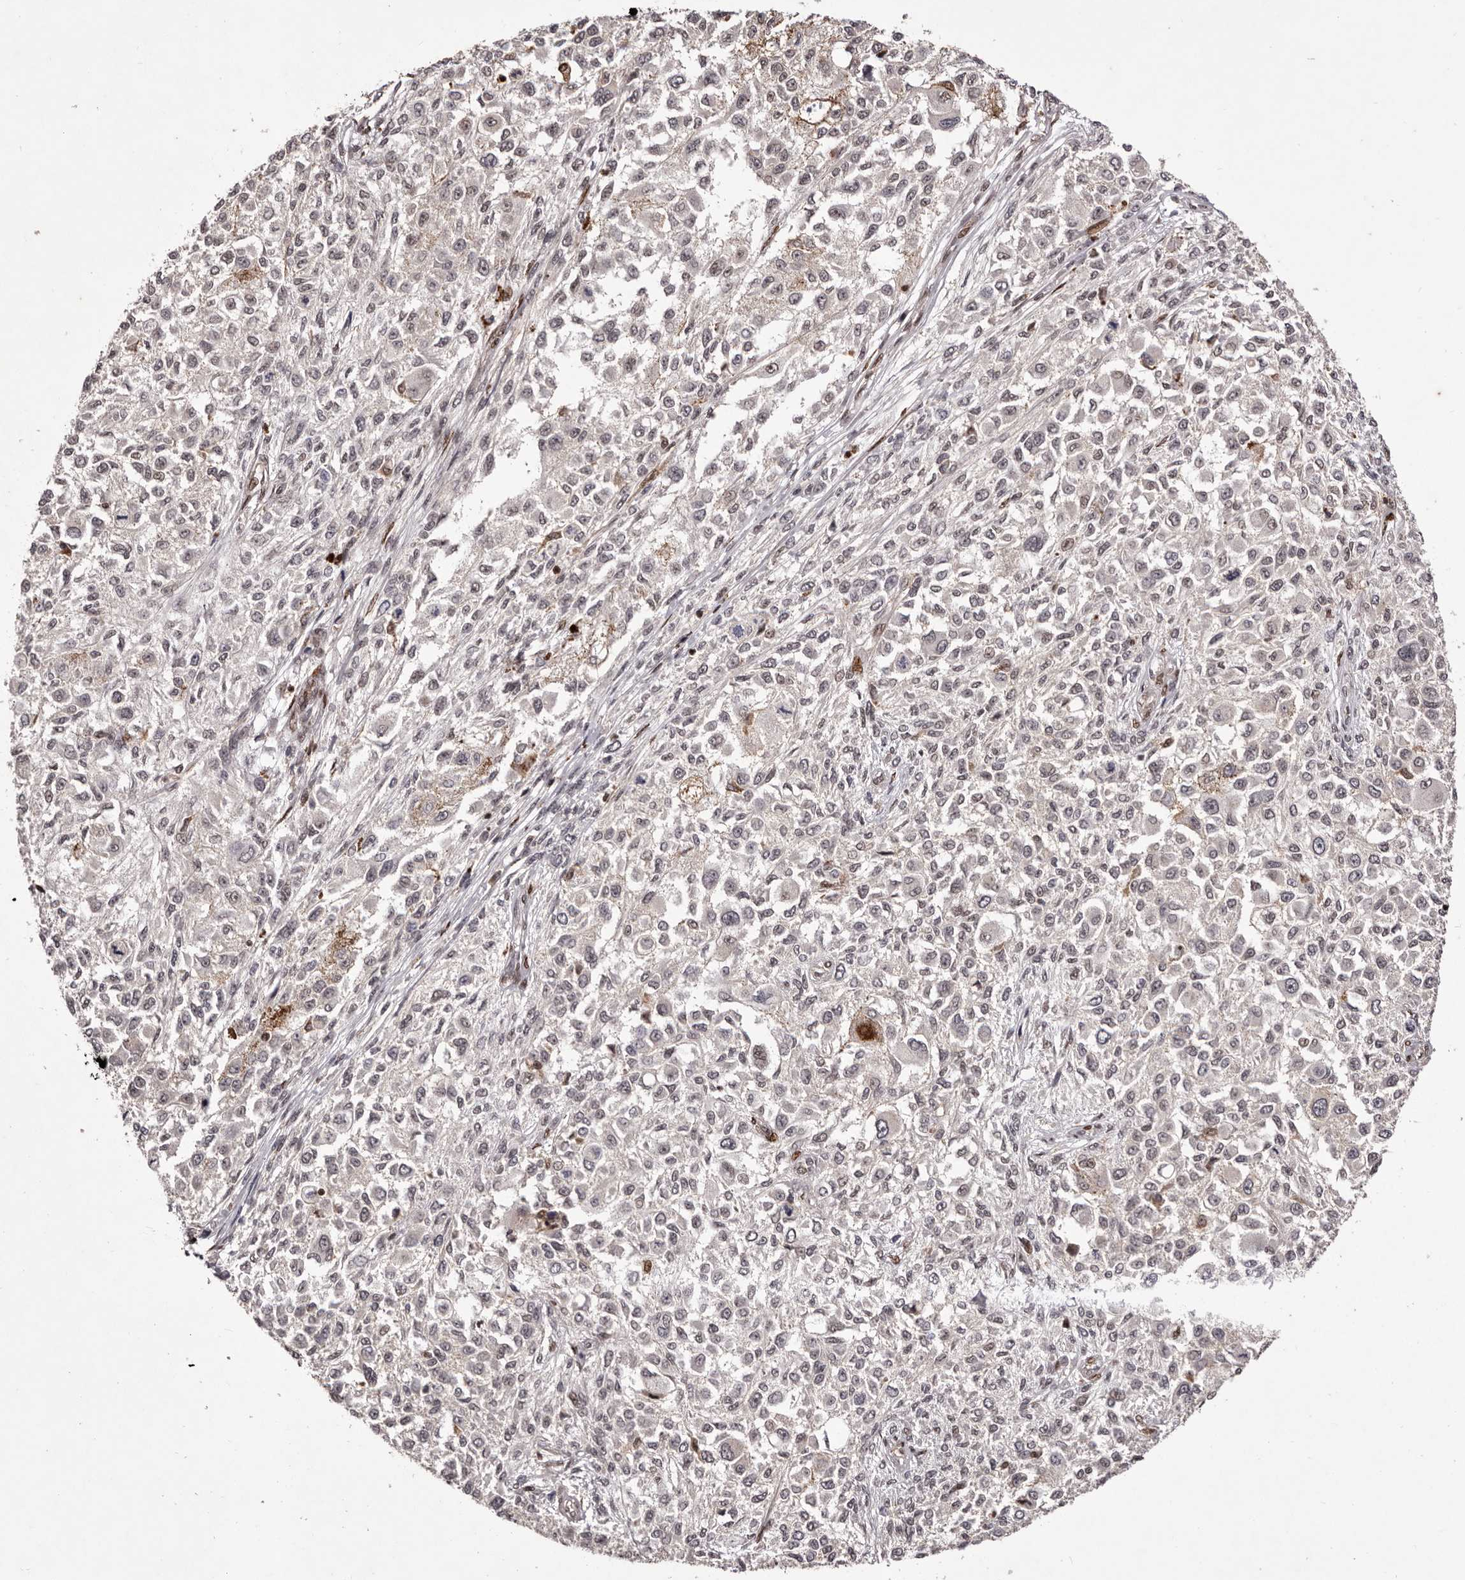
{"staining": {"intensity": "negative", "quantity": "none", "location": "none"}, "tissue": "melanoma", "cell_type": "Tumor cells", "image_type": "cancer", "snomed": [{"axis": "morphology", "description": "Necrosis, NOS"}, {"axis": "morphology", "description": "Malignant melanoma, NOS"}, {"axis": "topography", "description": "Skin"}], "caption": "There is no significant positivity in tumor cells of malignant melanoma.", "gene": "FBXO5", "patient": {"sex": "female", "age": 87}}